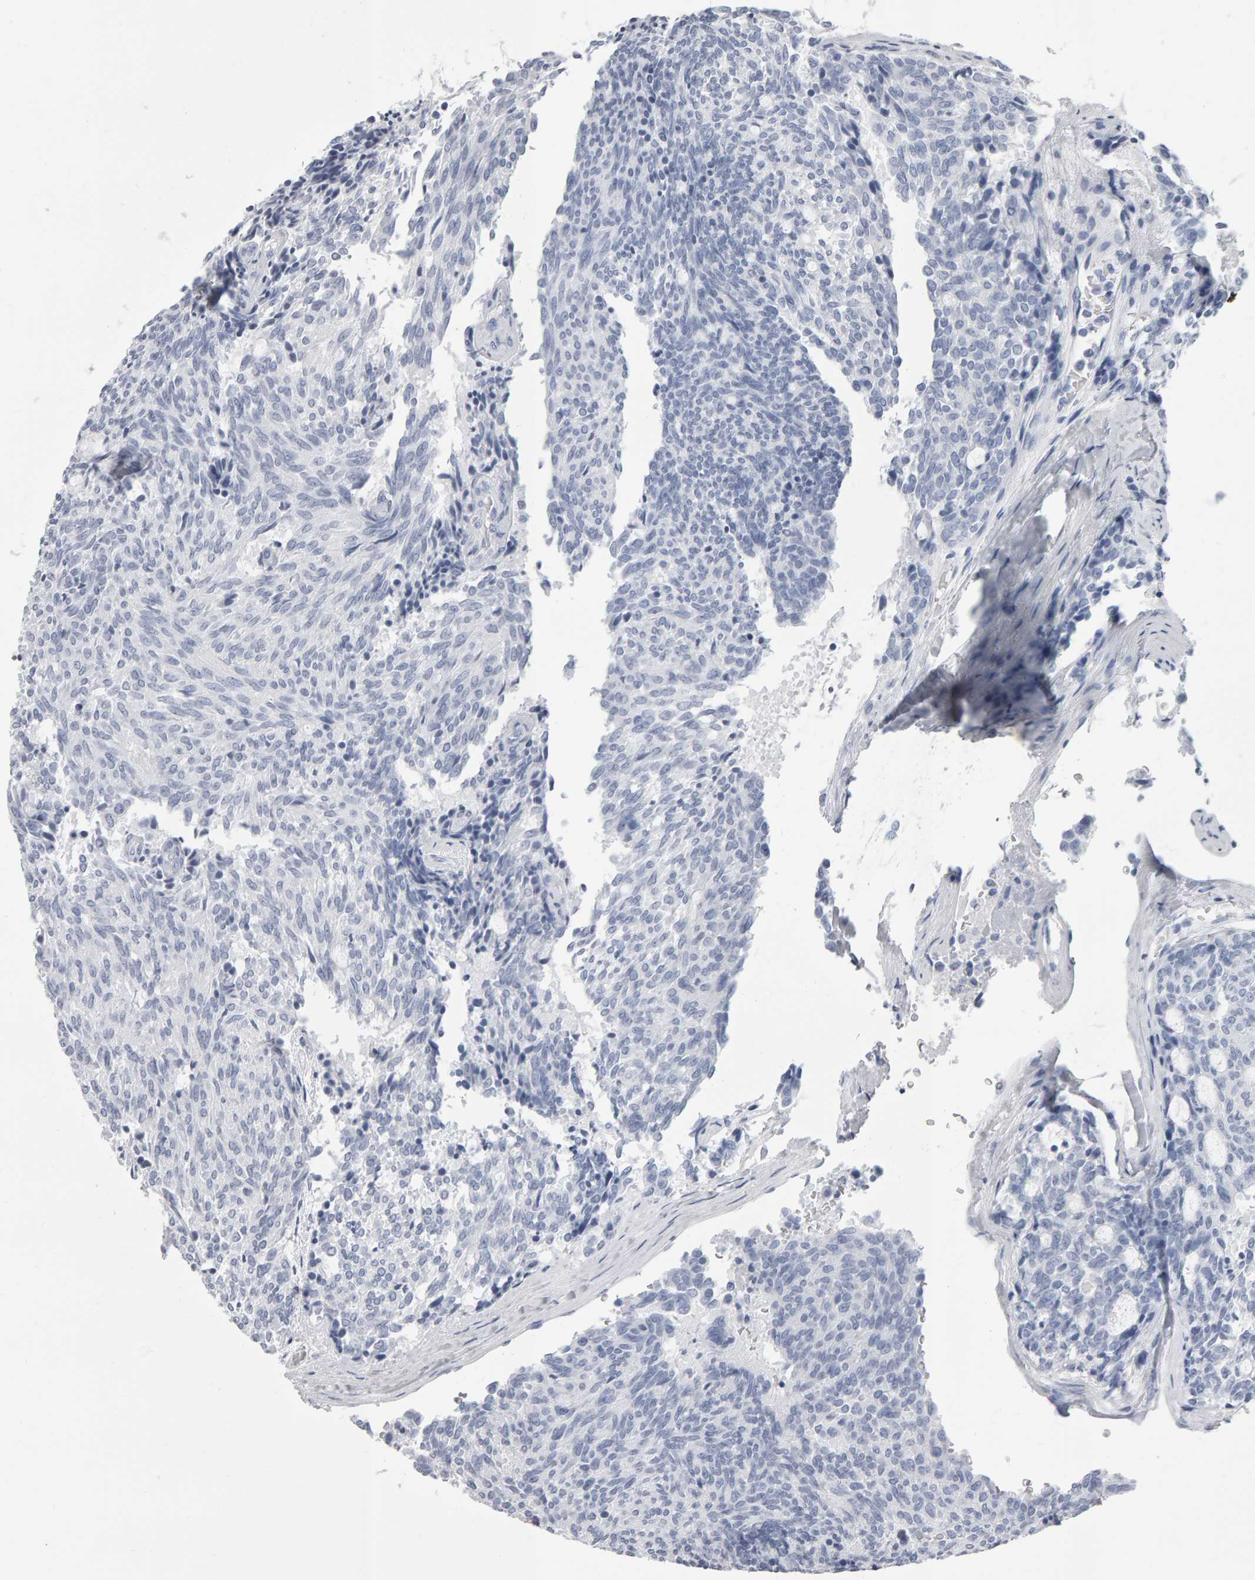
{"staining": {"intensity": "negative", "quantity": "none", "location": "none"}, "tissue": "carcinoid", "cell_type": "Tumor cells", "image_type": "cancer", "snomed": [{"axis": "morphology", "description": "Carcinoid, malignant, NOS"}, {"axis": "topography", "description": "Pancreas"}], "caption": "Protein analysis of carcinoid displays no significant expression in tumor cells. (DAB (3,3'-diaminobenzidine) immunohistochemistry, high magnification).", "gene": "NCDN", "patient": {"sex": "female", "age": 54}}